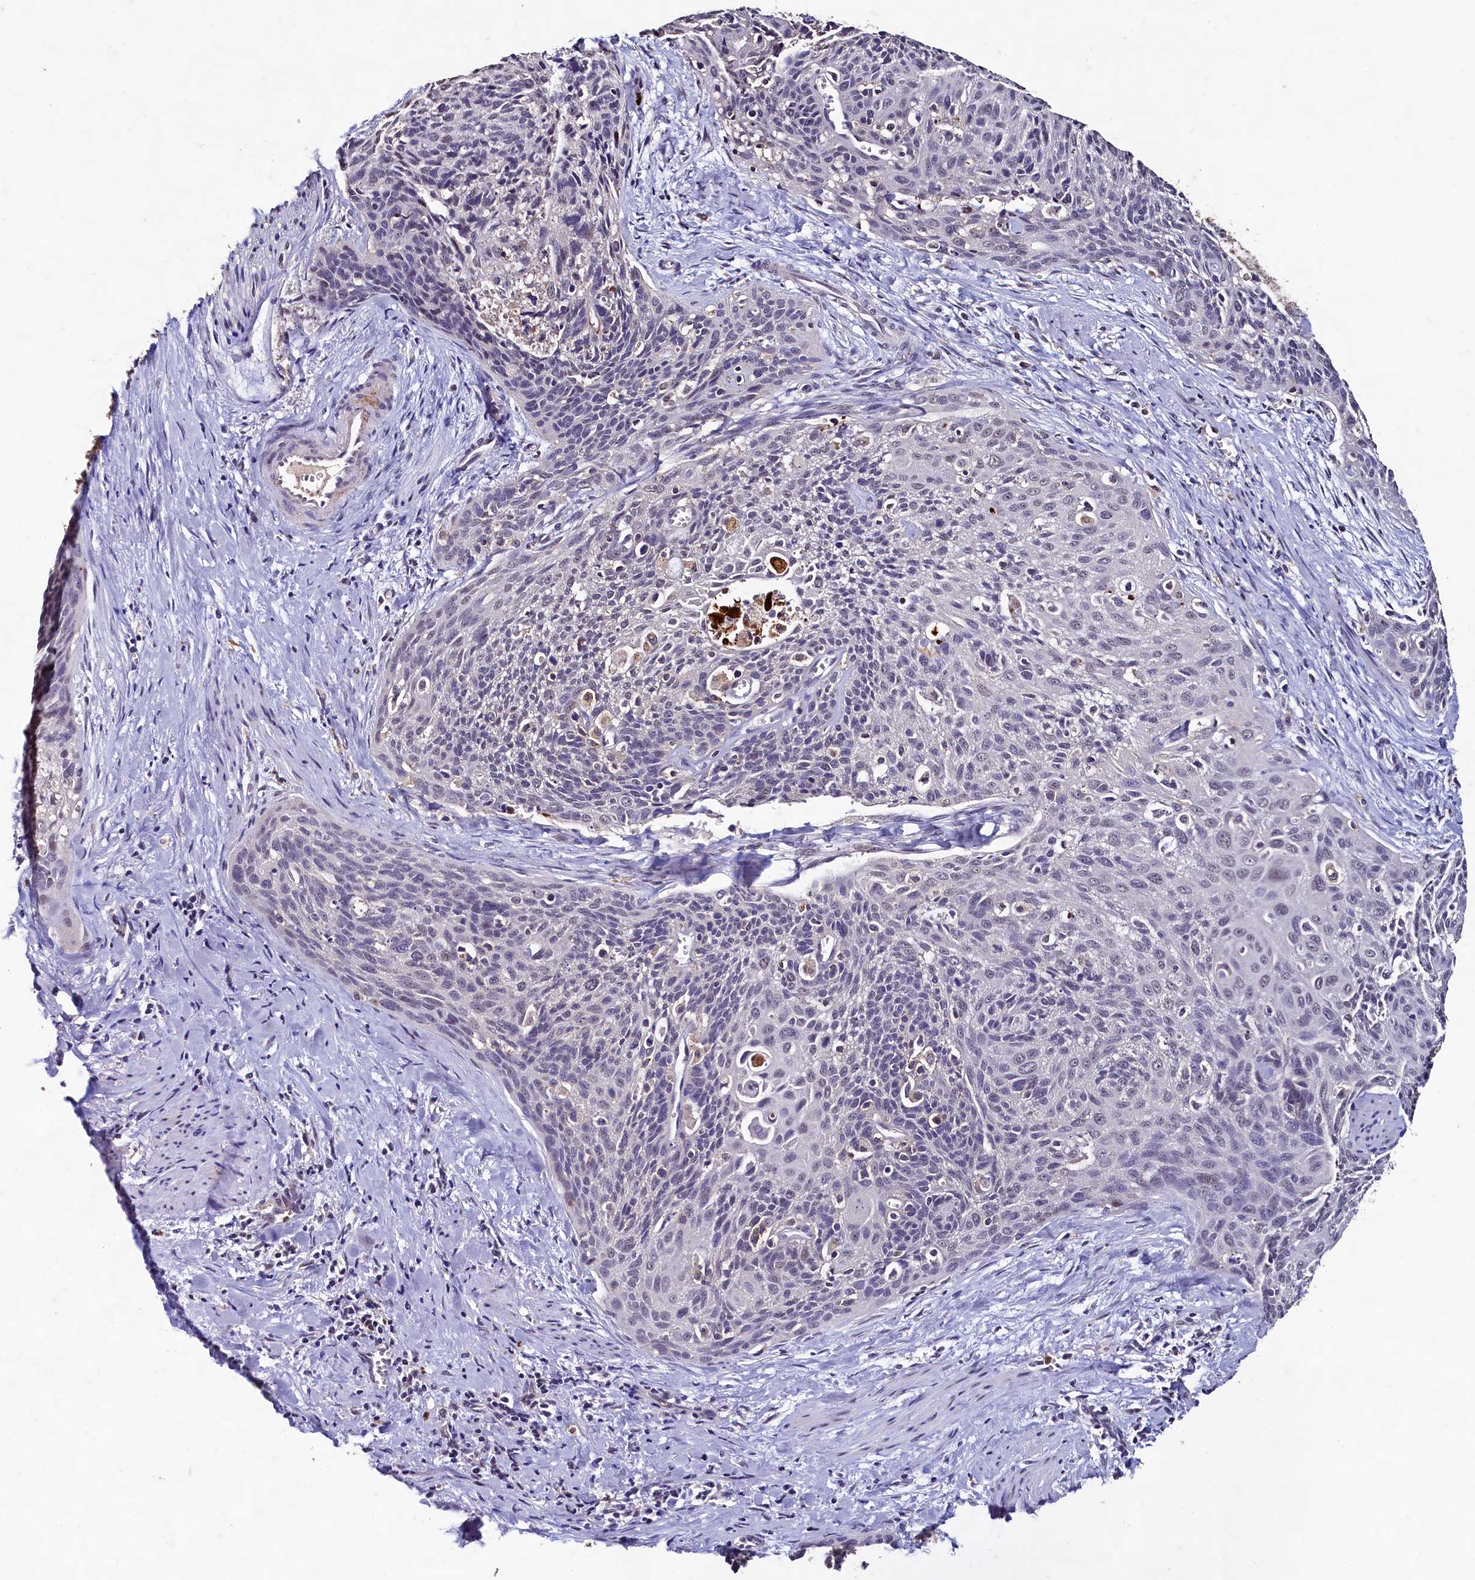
{"staining": {"intensity": "negative", "quantity": "none", "location": "none"}, "tissue": "cervical cancer", "cell_type": "Tumor cells", "image_type": "cancer", "snomed": [{"axis": "morphology", "description": "Squamous cell carcinoma, NOS"}, {"axis": "topography", "description": "Cervix"}], "caption": "Immunohistochemical staining of human cervical cancer (squamous cell carcinoma) shows no significant staining in tumor cells.", "gene": "CSTPP1", "patient": {"sex": "female", "age": 55}}